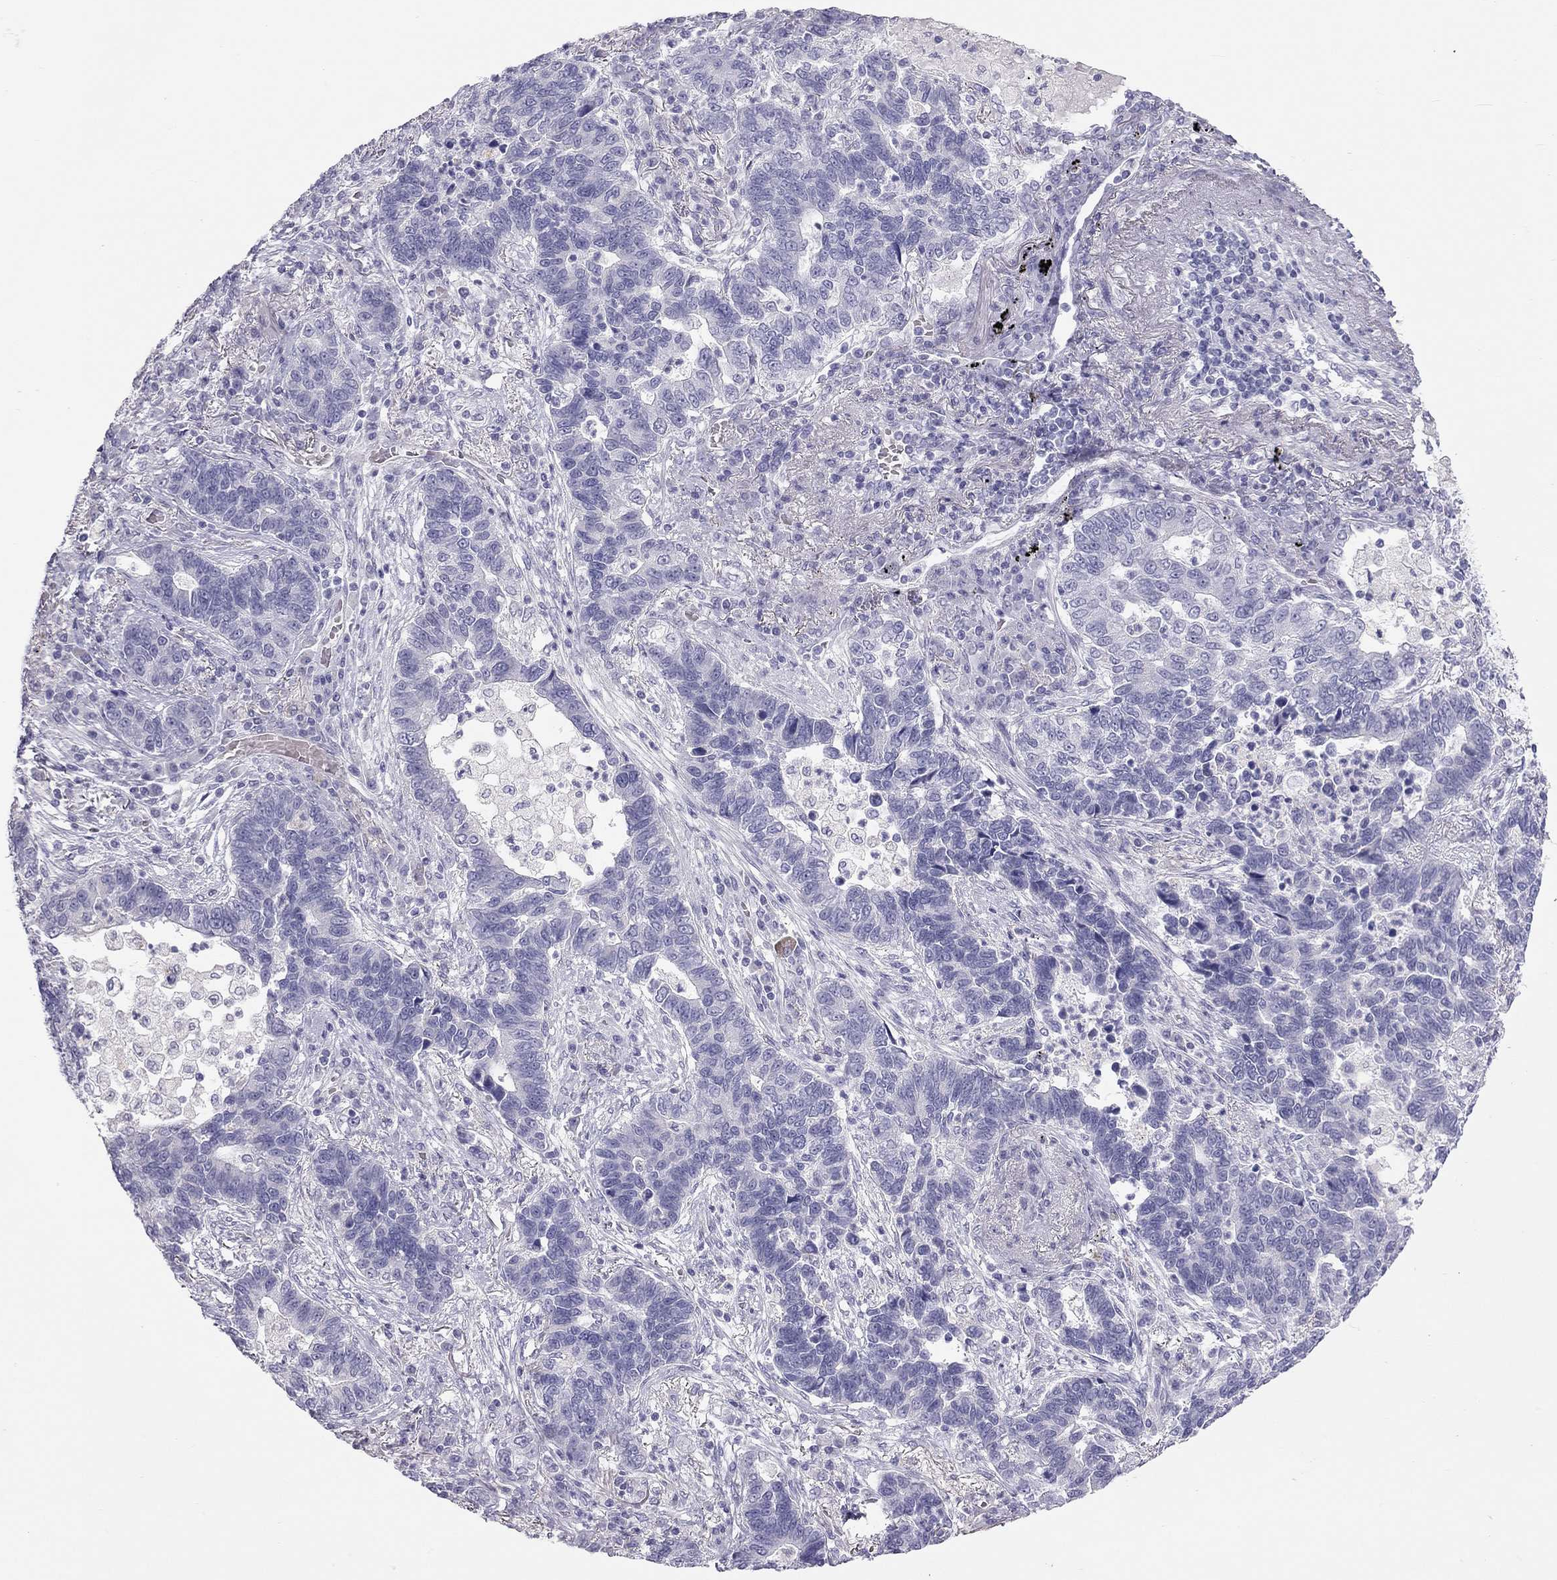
{"staining": {"intensity": "negative", "quantity": "none", "location": "none"}, "tissue": "lung cancer", "cell_type": "Tumor cells", "image_type": "cancer", "snomed": [{"axis": "morphology", "description": "Adenocarcinoma, NOS"}, {"axis": "topography", "description": "Lung"}], "caption": "IHC photomicrograph of lung cancer (adenocarcinoma) stained for a protein (brown), which demonstrates no staining in tumor cells. (Brightfield microscopy of DAB (3,3'-diaminobenzidine) immunohistochemistry (IHC) at high magnification).", "gene": "SPATA12", "patient": {"sex": "female", "age": 57}}